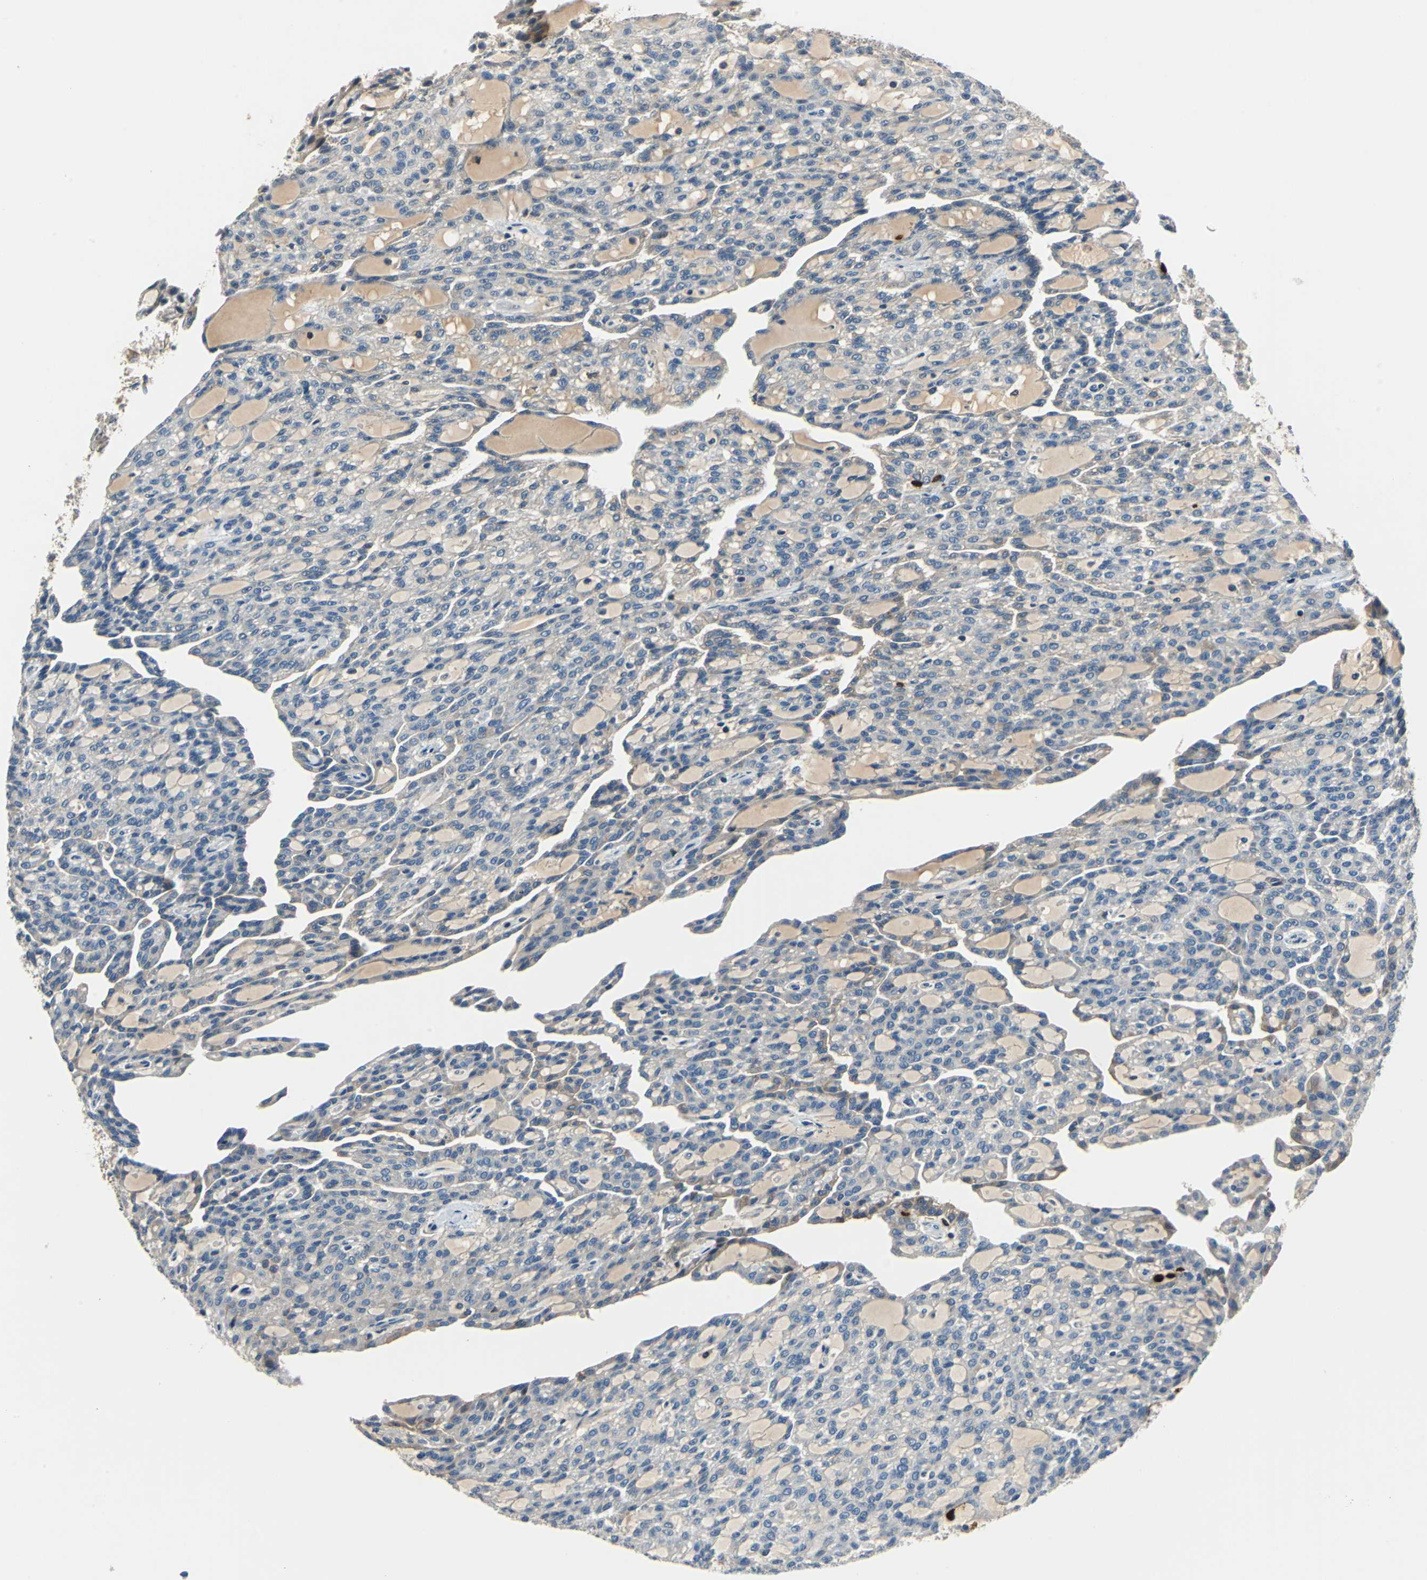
{"staining": {"intensity": "weak", "quantity": "25%-75%", "location": "cytoplasmic/membranous"}, "tissue": "renal cancer", "cell_type": "Tumor cells", "image_type": "cancer", "snomed": [{"axis": "morphology", "description": "Adenocarcinoma, NOS"}, {"axis": "topography", "description": "Kidney"}], "caption": "Immunohistochemistry (IHC) image of human renal cancer (adenocarcinoma) stained for a protein (brown), which demonstrates low levels of weak cytoplasmic/membranous expression in about 25%-75% of tumor cells.", "gene": "SLC19A2", "patient": {"sex": "male", "age": 63}}